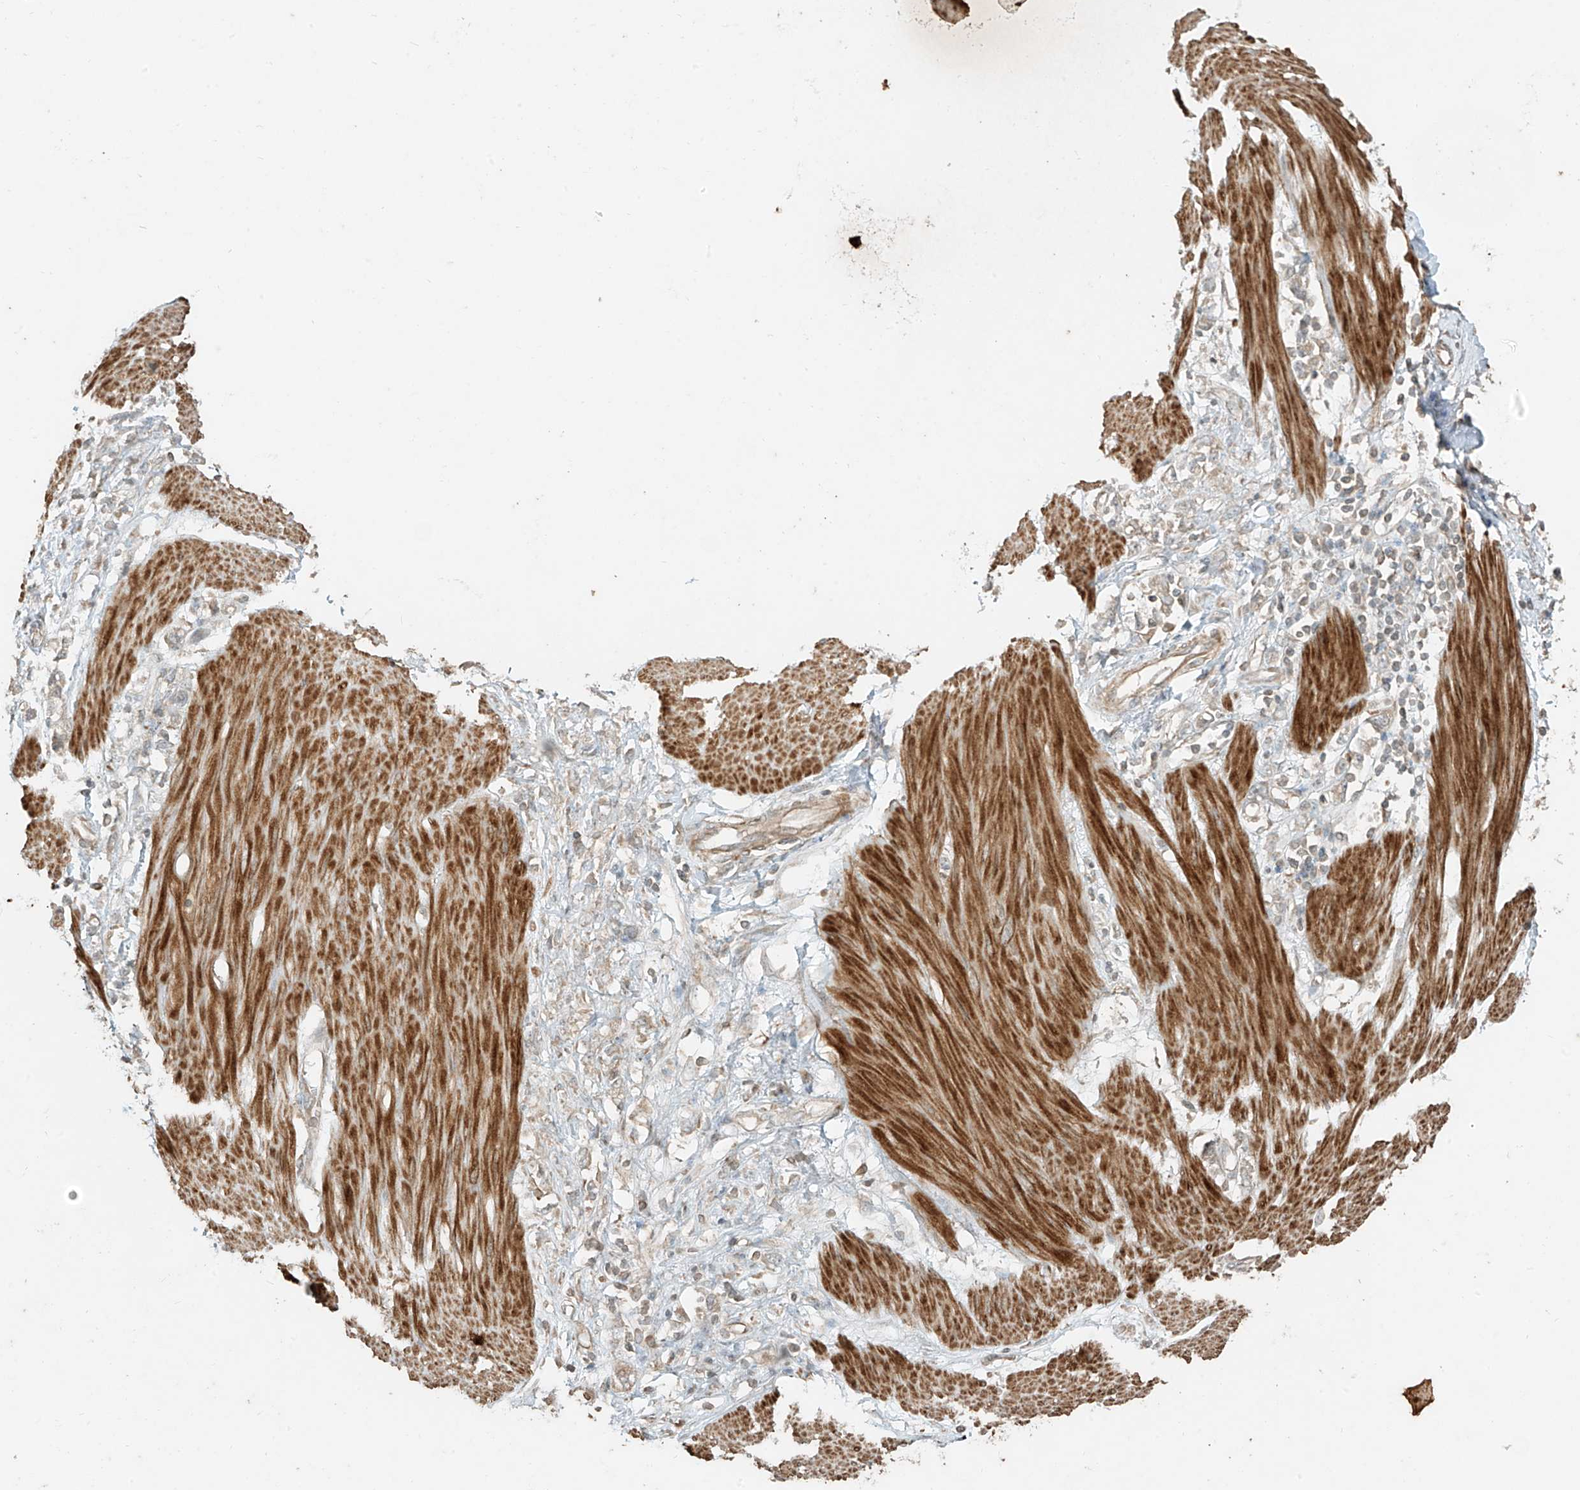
{"staining": {"intensity": "weak", "quantity": "<25%", "location": "cytoplasmic/membranous"}, "tissue": "stomach cancer", "cell_type": "Tumor cells", "image_type": "cancer", "snomed": [{"axis": "morphology", "description": "Adenocarcinoma, NOS"}, {"axis": "topography", "description": "Stomach"}], "caption": "IHC histopathology image of neoplastic tissue: stomach cancer stained with DAB (3,3'-diaminobenzidine) displays no significant protein positivity in tumor cells. (Immunohistochemistry (ihc), brightfield microscopy, high magnification).", "gene": "ANKZF1", "patient": {"sex": "female", "age": 76}}